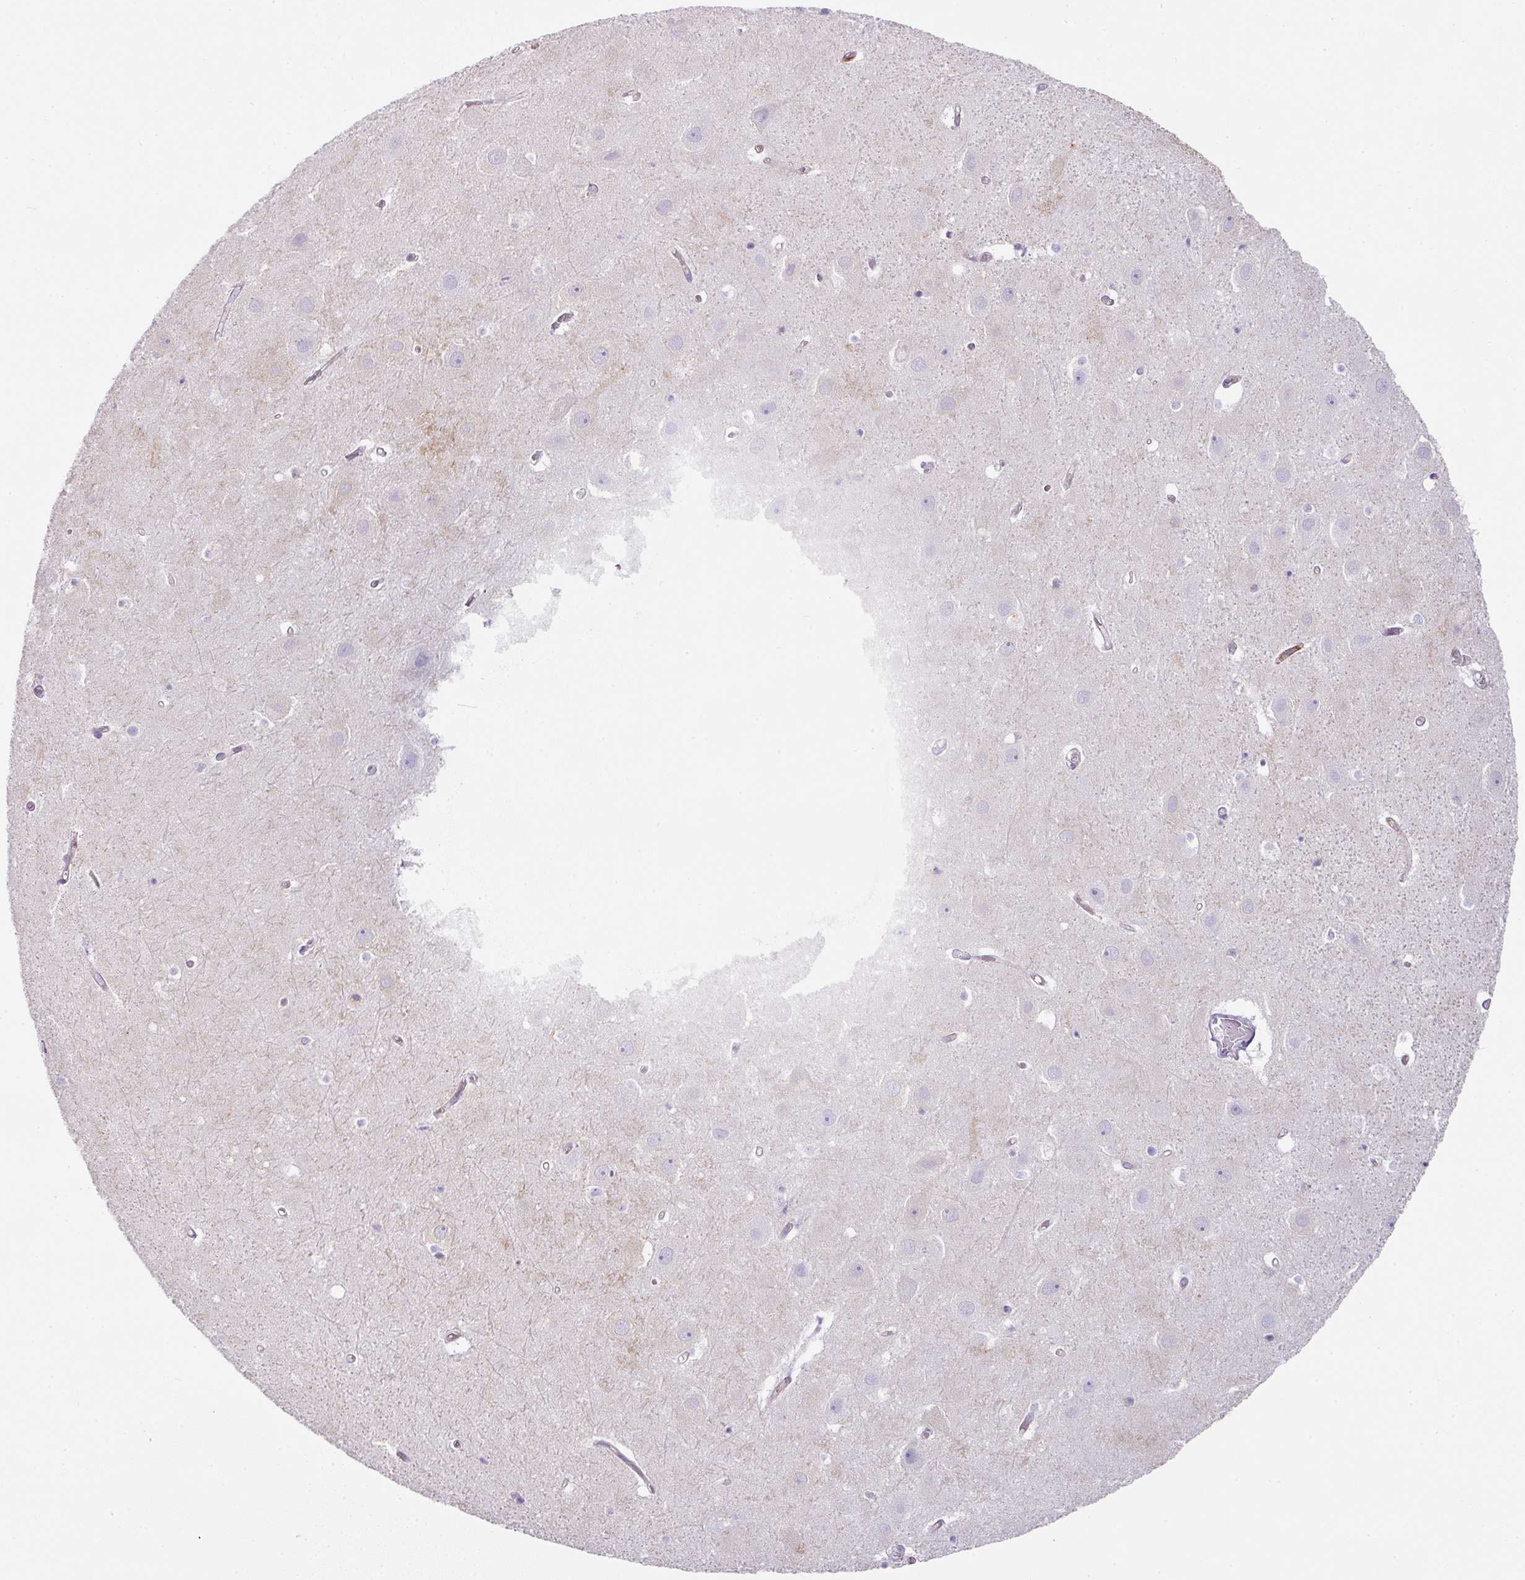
{"staining": {"intensity": "negative", "quantity": "none", "location": "none"}, "tissue": "hippocampus", "cell_type": "Glial cells", "image_type": "normal", "snomed": [{"axis": "morphology", "description": "Normal tissue, NOS"}, {"axis": "topography", "description": "Hippocampus"}], "caption": "A high-resolution photomicrograph shows immunohistochemistry (IHC) staining of normal hippocampus, which demonstrates no significant staining in glial cells.", "gene": "OR52N1", "patient": {"sex": "female", "age": 52}}